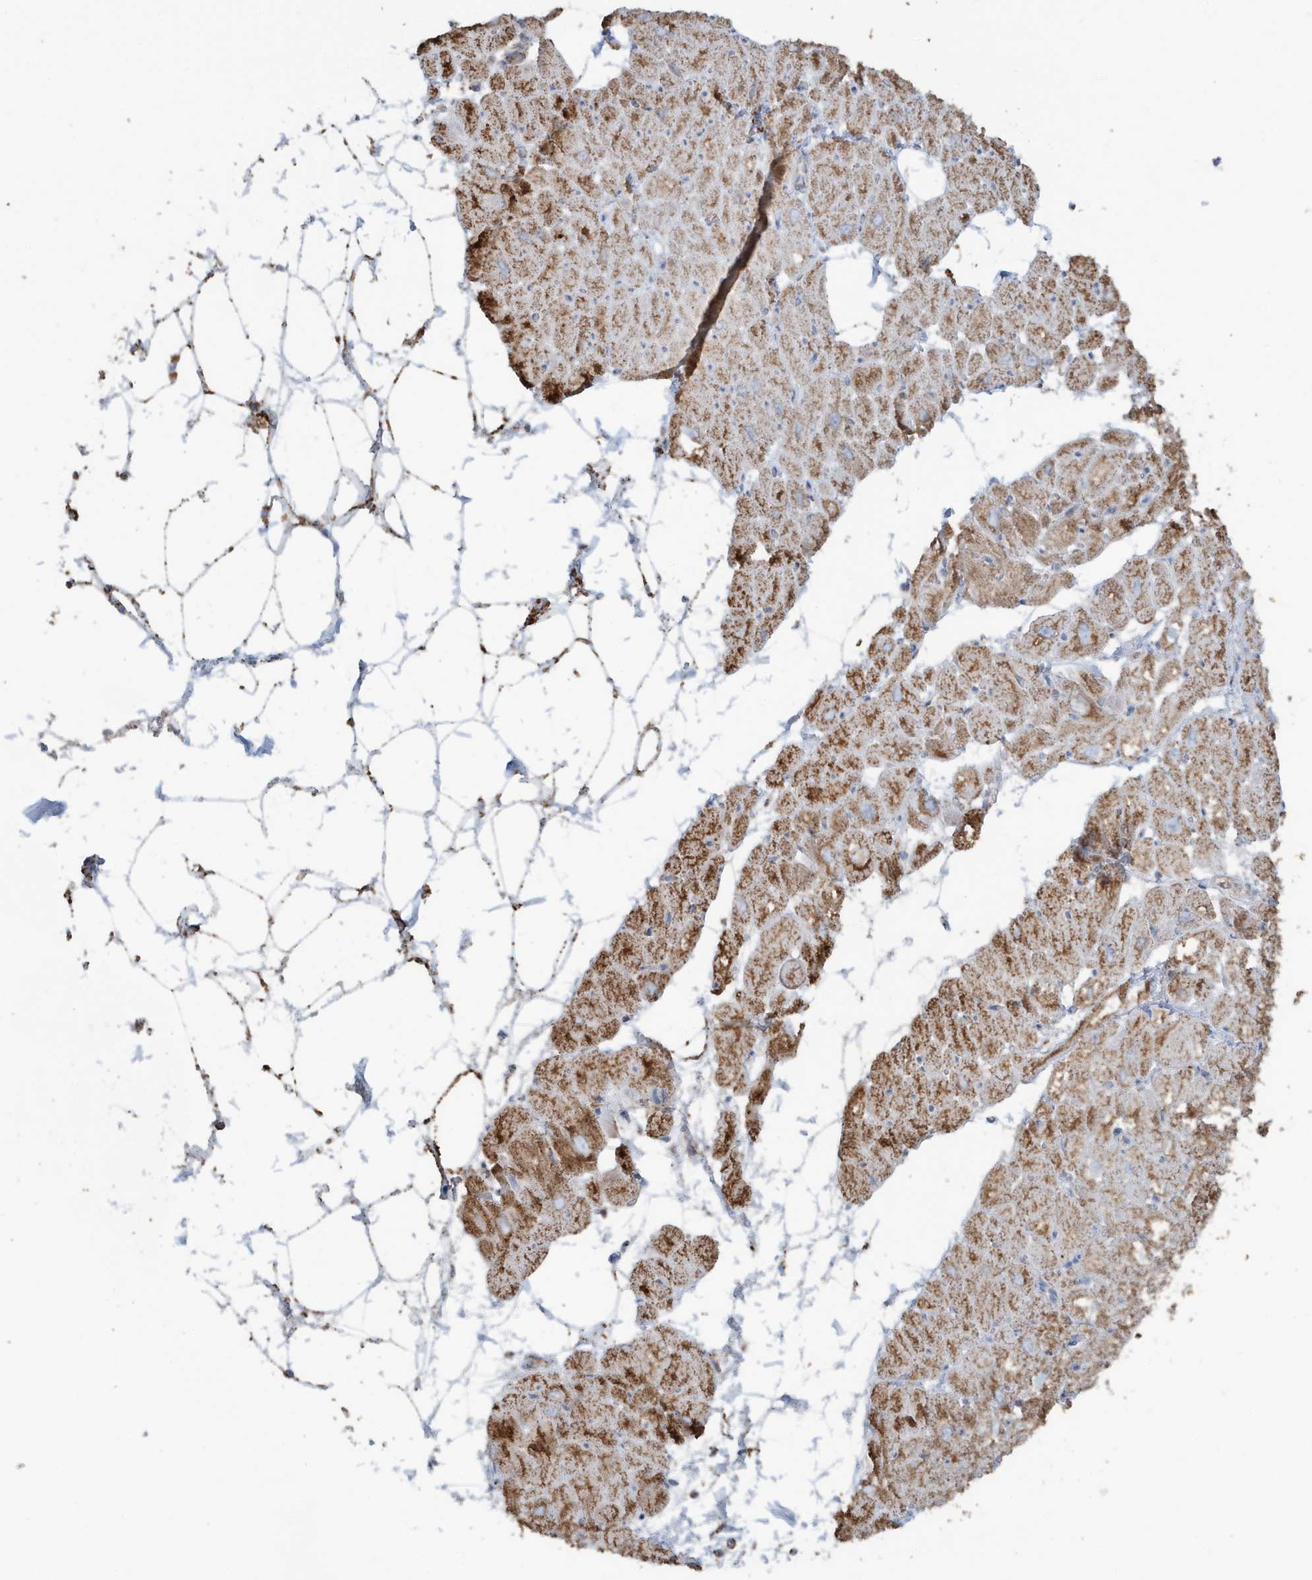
{"staining": {"intensity": "moderate", "quantity": "25%-75%", "location": "cytoplasmic/membranous"}, "tissue": "heart muscle", "cell_type": "Cardiomyocytes", "image_type": "normal", "snomed": [{"axis": "morphology", "description": "Normal tissue, NOS"}, {"axis": "topography", "description": "Heart"}], "caption": "This histopathology image exhibits IHC staining of normal heart muscle, with medium moderate cytoplasmic/membranous expression in about 25%-75% of cardiomyocytes.", "gene": "RAB11FIP3", "patient": {"sex": "male", "age": 50}}